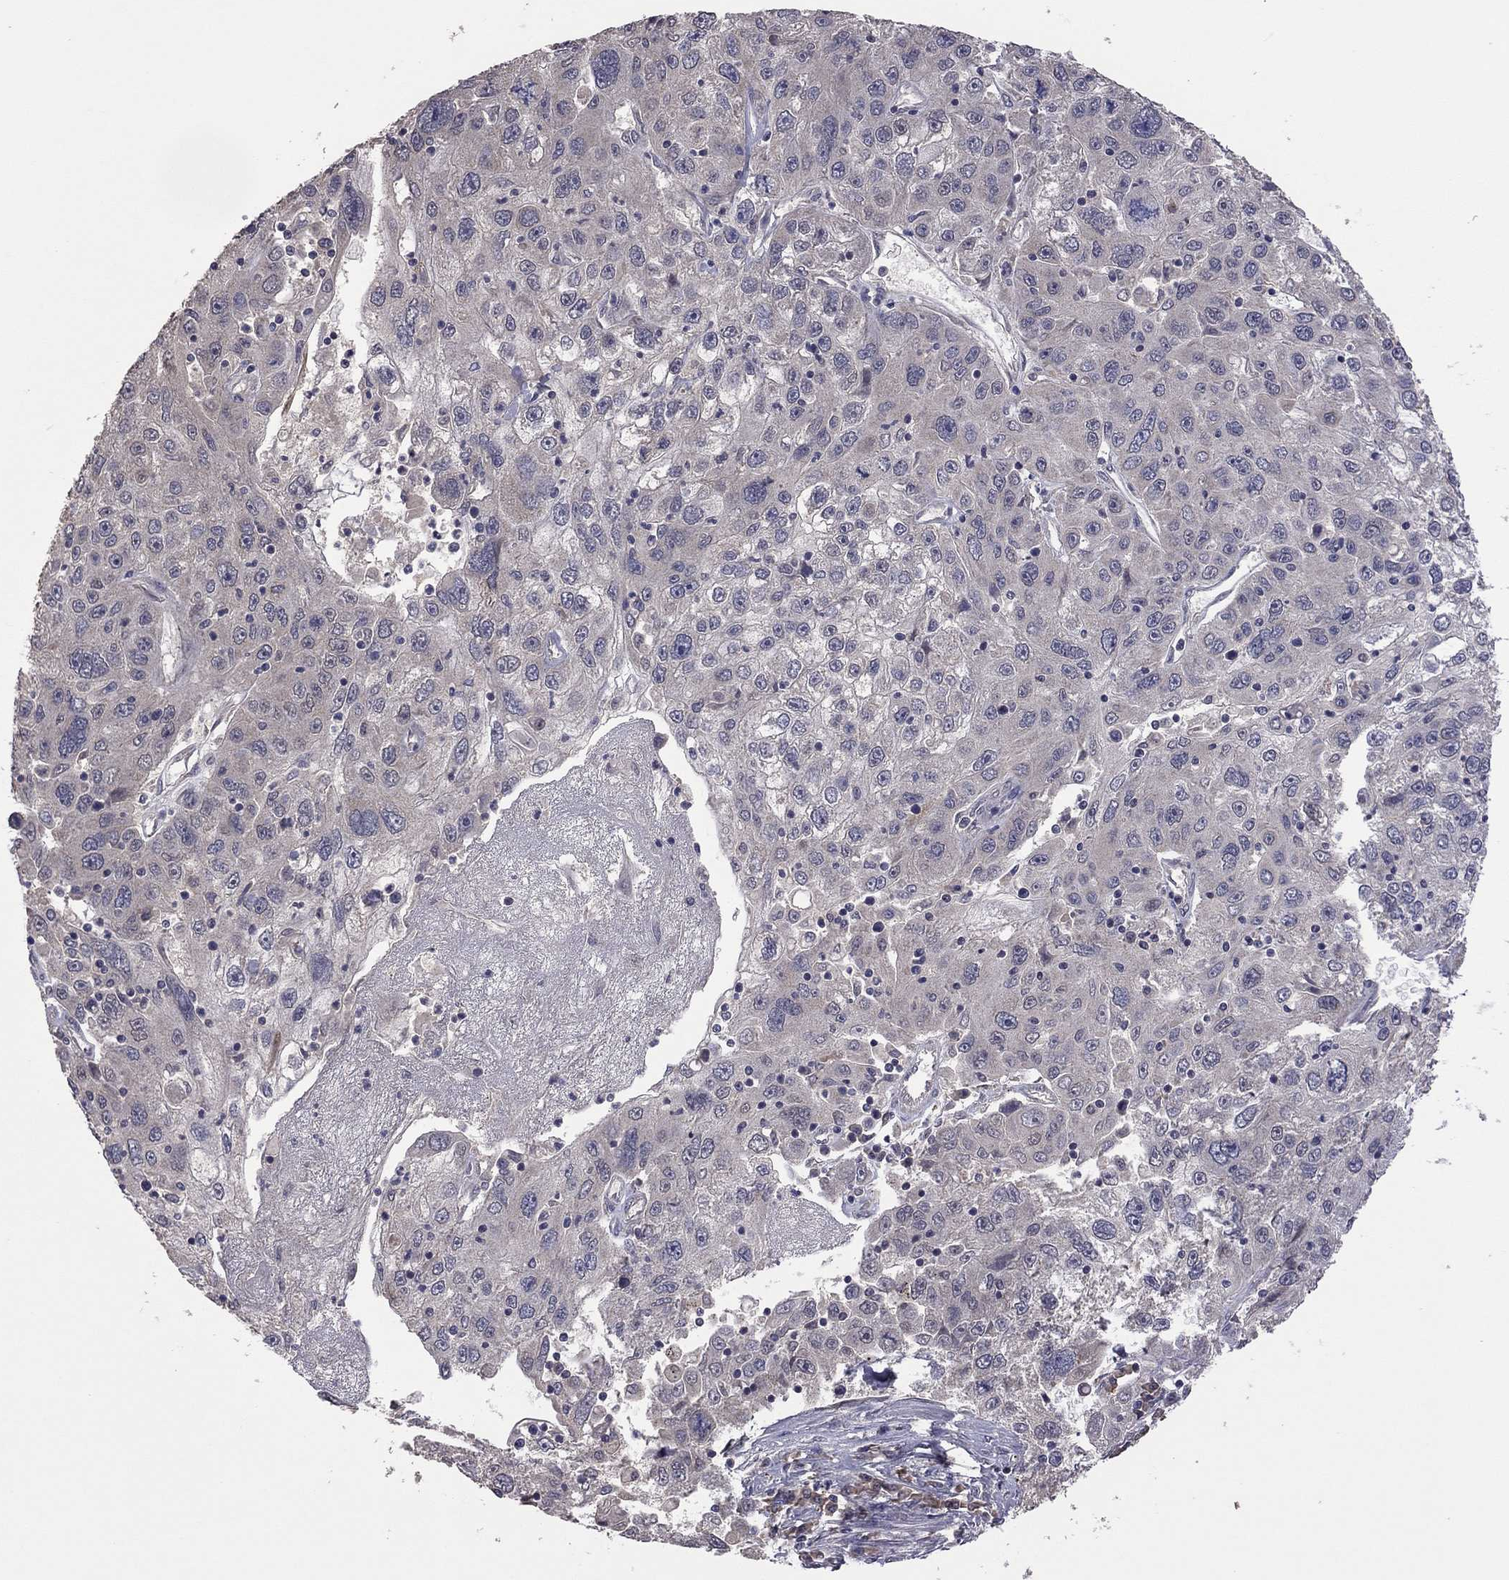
{"staining": {"intensity": "negative", "quantity": "none", "location": "none"}, "tissue": "stomach cancer", "cell_type": "Tumor cells", "image_type": "cancer", "snomed": [{"axis": "morphology", "description": "Adenocarcinoma, NOS"}, {"axis": "topography", "description": "Stomach"}], "caption": "The photomicrograph reveals no staining of tumor cells in adenocarcinoma (stomach).", "gene": "TSNARE1", "patient": {"sex": "male", "age": 56}}